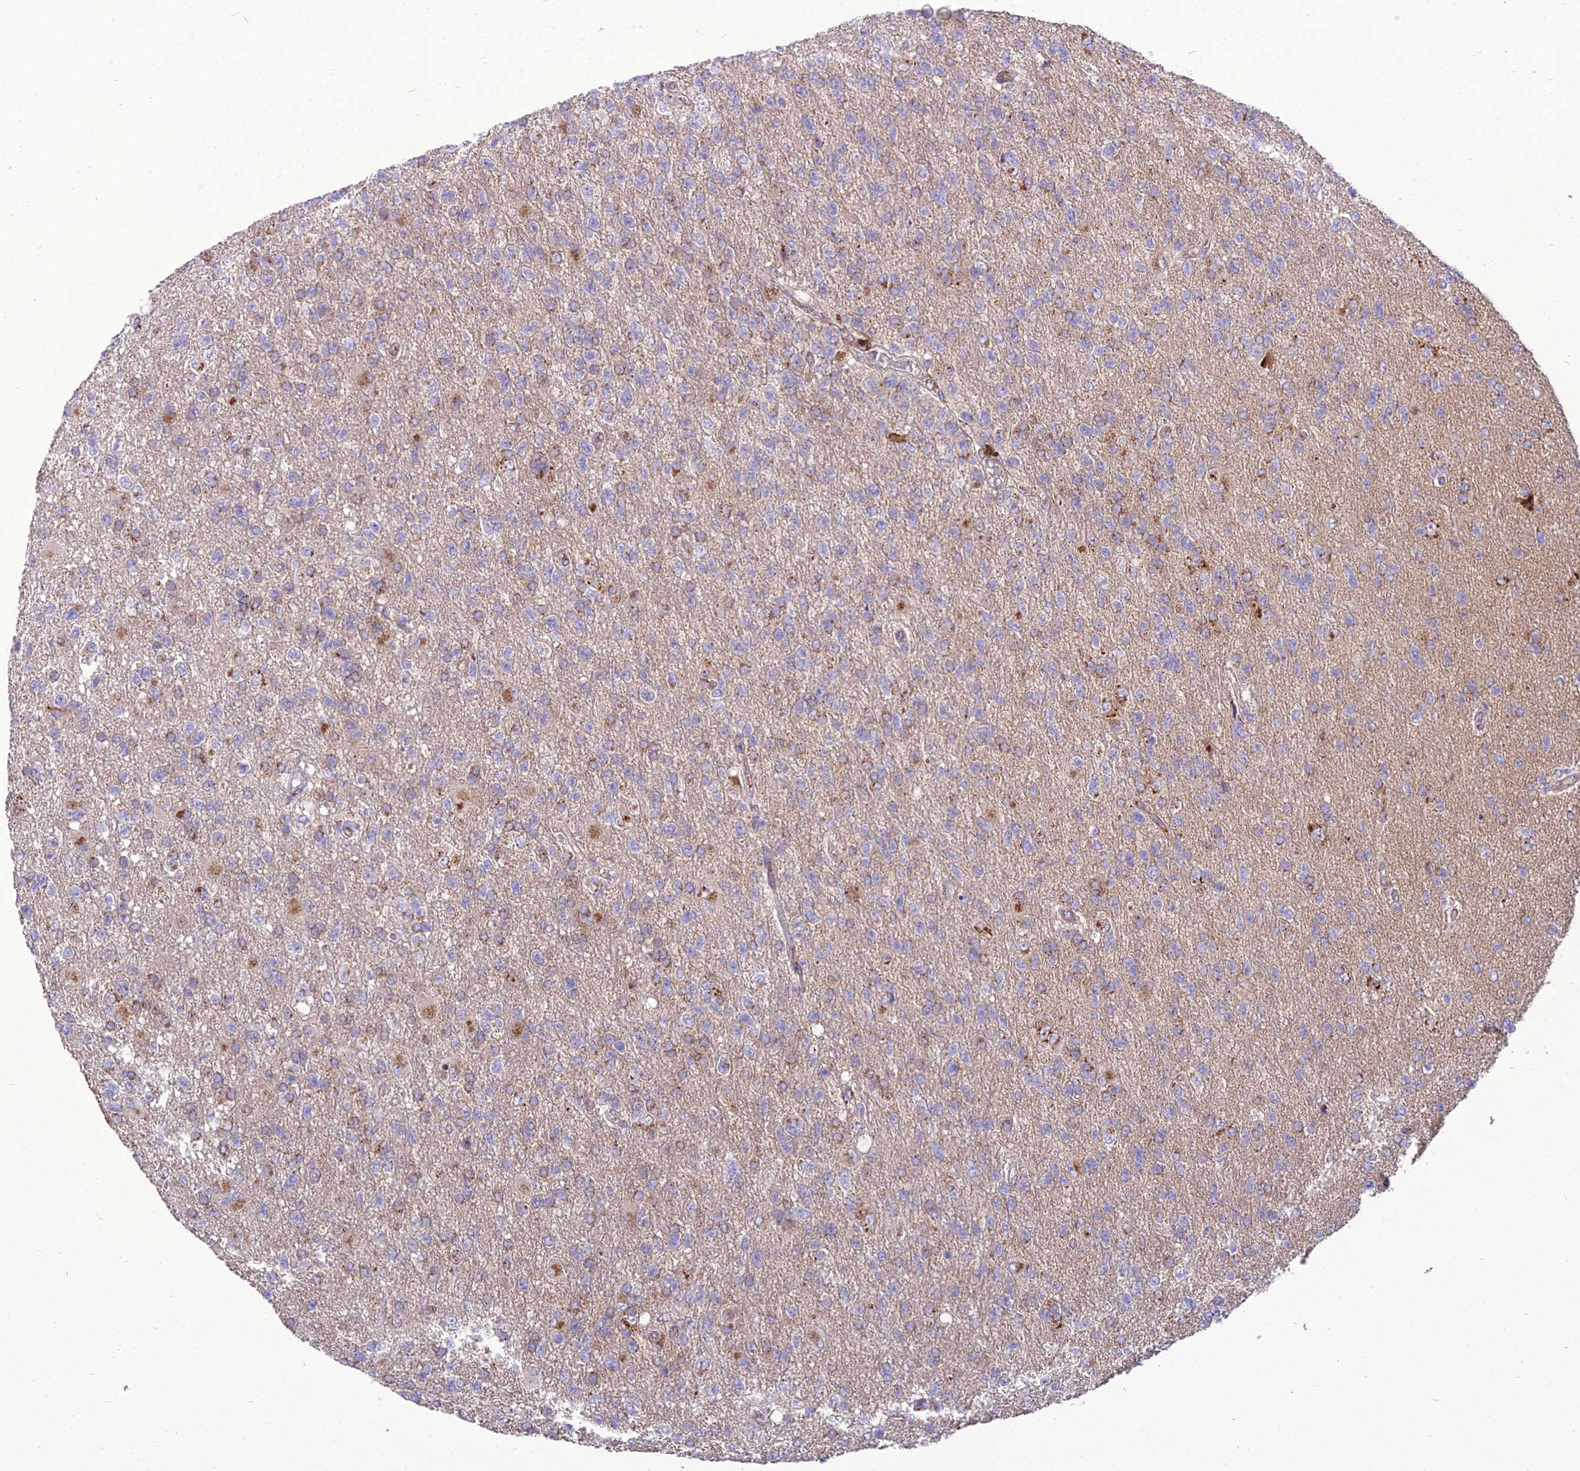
{"staining": {"intensity": "strong", "quantity": "25%-75%", "location": "cytoplasmic/membranous"}, "tissue": "glioma", "cell_type": "Tumor cells", "image_type": "cancer", "snomed": [{"axis": "morphology", "description": "Glioma, malignant, High grade"}, {"axis": "topography", "description": "Brain"}], "caption": "Immunohistochemistry histopathology image of neoplastic tissue: human glioma stained using IHC demonstrates high levels of strong protein expression localized specifically in the cytoplasmic/membranous of tumor cells, appearing as a cytoplasmic/membranous brown color.", "gene": "SPRYD7", "patient": {"sex": "male", "age": 56}}